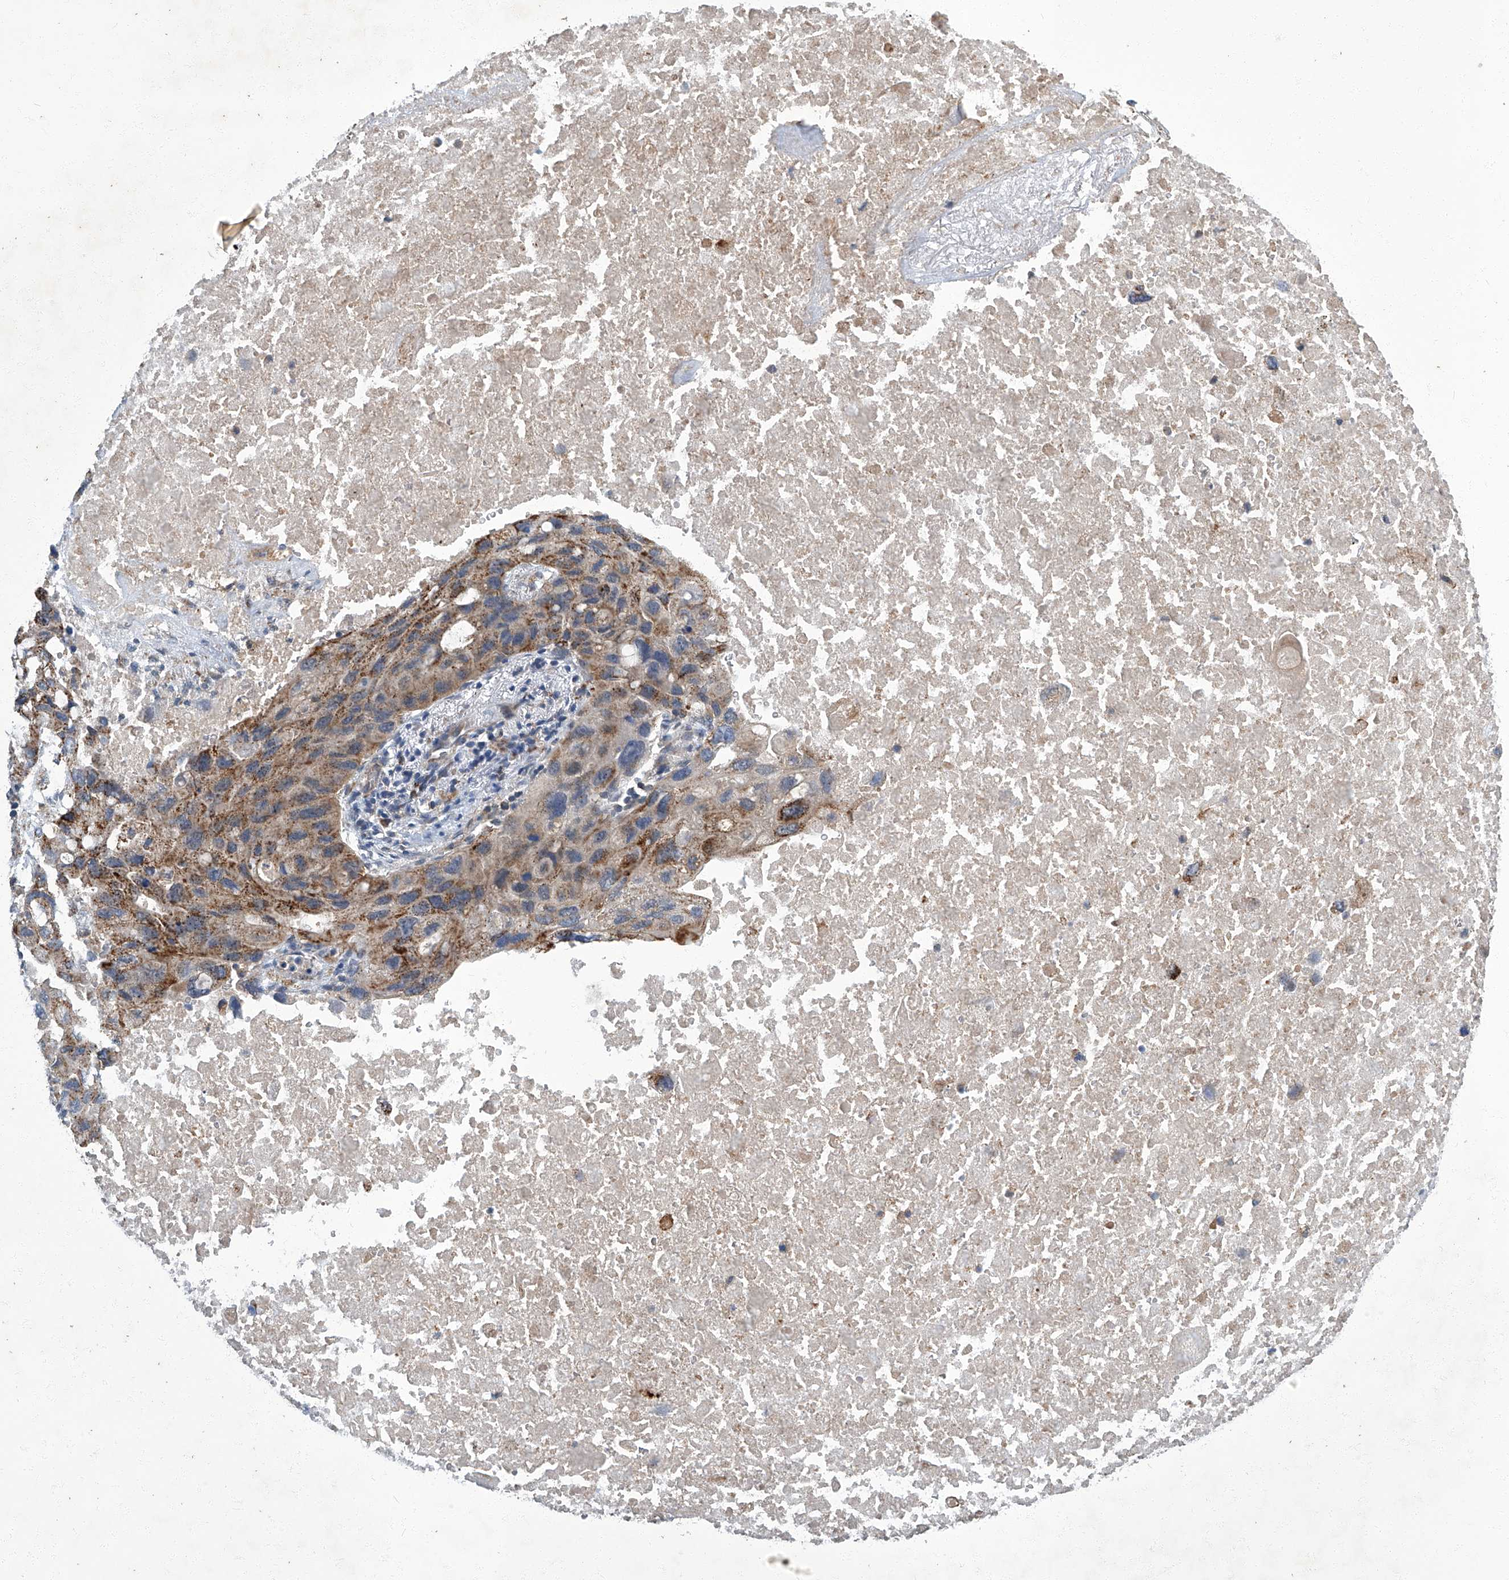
{"staining": {"intensity": "moderate", "quantity": ">75%", "location": "cytoplasmic/membranous"}, "tissue": "lung cancer", "cell_type": "Tumor cells", "image_type": "cancer", "snomed": [{"axis": "morphology", "description": "Squamous cell carcinoma, NOS"}, {"axis": "topography", "description": "Lung"}], "caption": "Immunohistochemical staining of squamous cell carcinoma (lung) displays moderate cytoplasmic/membranous protein staining in about >75% of tumor cells.", "gene": "TNFRSF13B", "patient": {"sex": "female", "age": 73}}